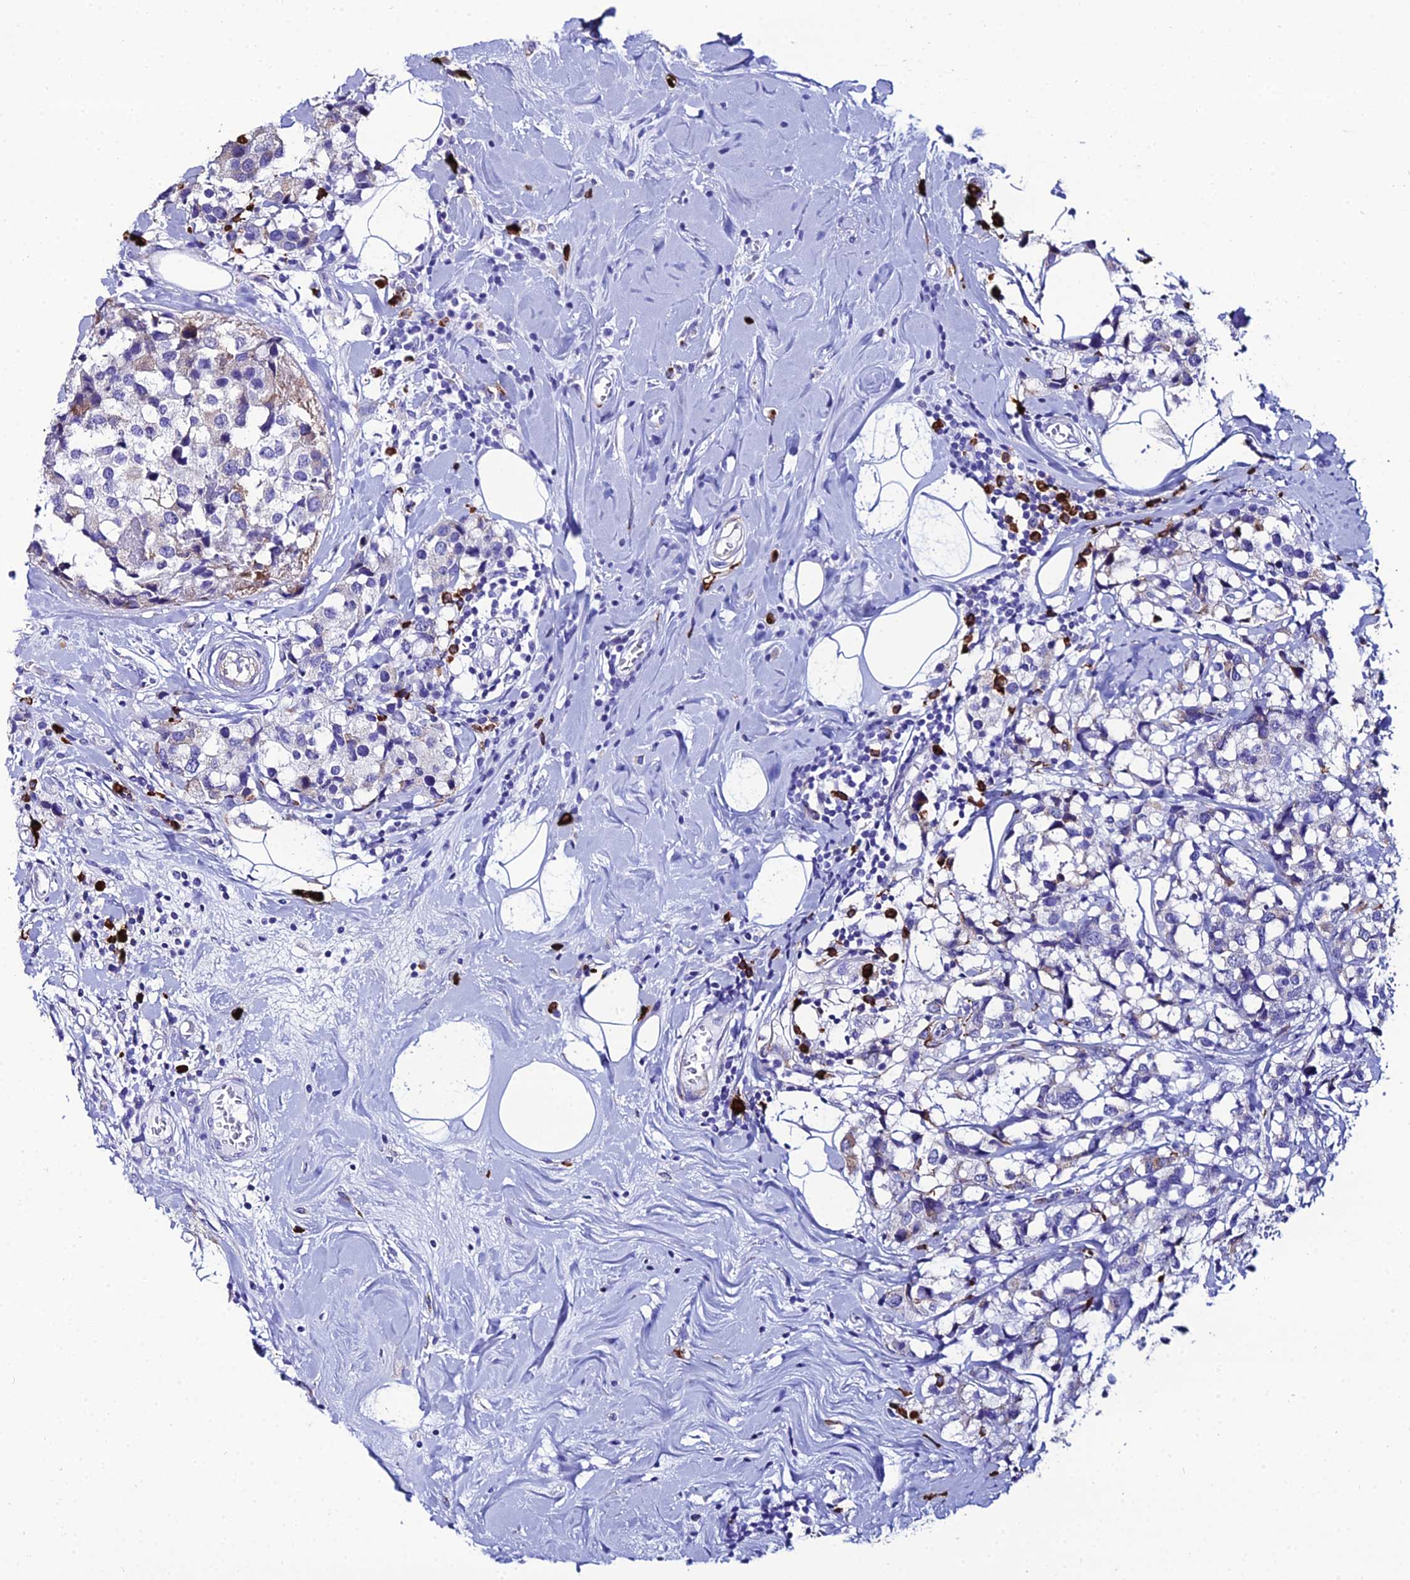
{"staining": {"intensity": "negative", "quantity": "none", "location": "none"}, "tissue": "breast cancer", "cell_type": "Tumor cells", "image_type": "cancer", "snomed": [{"axis": "morphology", "description": "Lobular carcinoma"}, {"axis": "topography", "description": "Breast"}], "caption": "This is an immunohistochemistry photomicrograph of human breast cancer (lobular carcinoma). There is no staining in tumor cells.", "gene": "TXNDC5", "patient": {"sex": "female", "age": 59}}